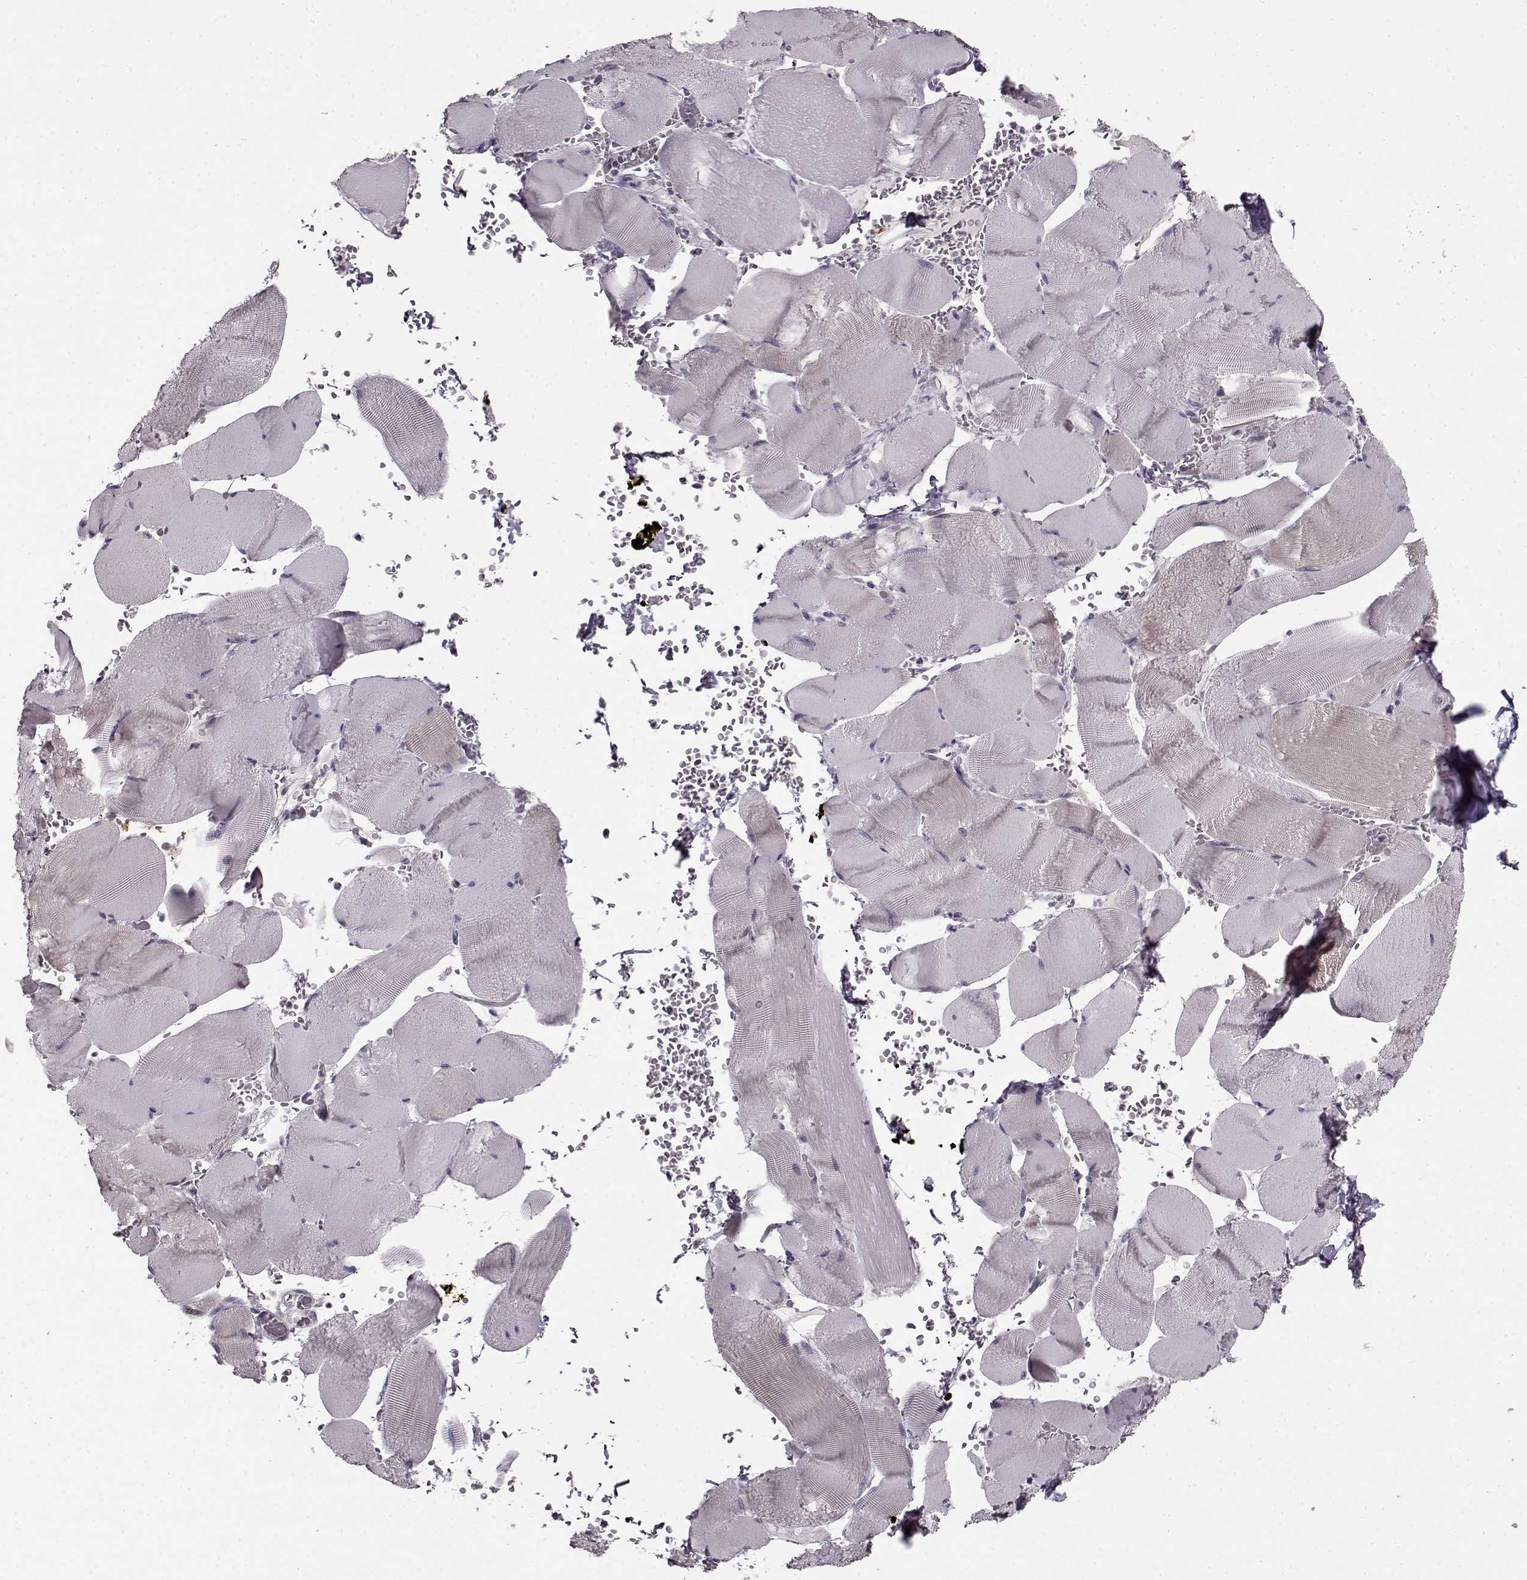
{"staining": {"intensity": "negative", "quantity": "none", "location": "none"}, "tissue": "skeletal muscle", "cell_type": "Myocytes", "image_type": "normal", "snomed": [{"axis": "morphology", "description": "Normal tissue, NOS"}, {"axis": "topography", "description": "Skeletal muscle"}], "caption": "Benign skeletal muscle was stained to show a protein in brown. There is no significant expression in myocytes. (DAB IHC, high magnification).", "gene": "RP1L1", "patient": {"sex": "male", "age": 56}}